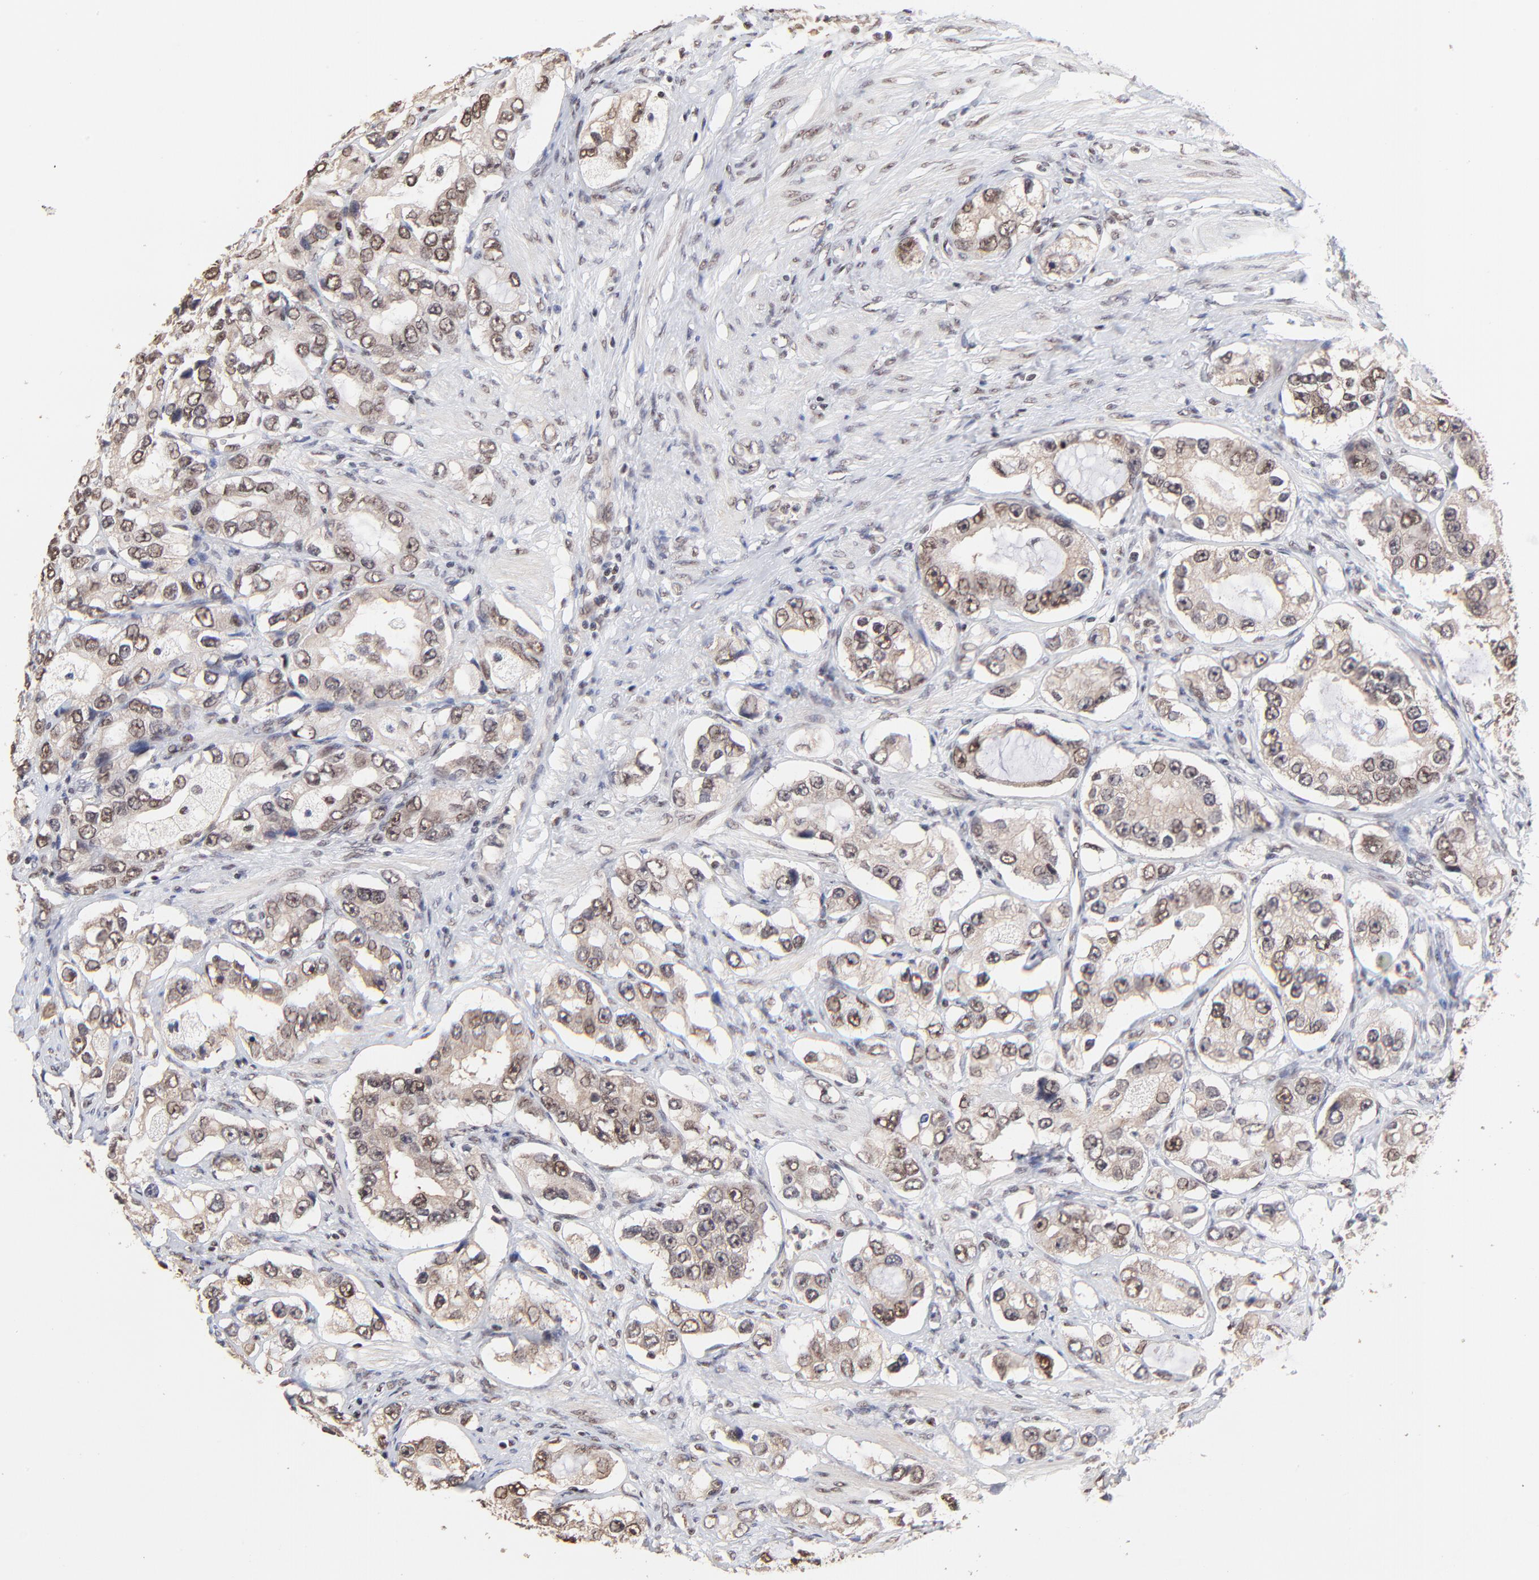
{"staining": {"intensity": "weak", "quantity": "25%-75%", "location": "cytoplasmic/membranous,nuclear"}, "tissue": "prostate cancer", "cell_type": "Tumor cells", "image_type": "cancer", "snomed": [{"axis": "morphology", "description": "Adenocarcinoma, High grade"}, {"axis": "topography", "description": "Prostate"}], "caption": "This is an image of IHC staining of prostate high-grade adenocarcinoma, which shows weak staining in the cytoplasmic/membranous and nuclear of tumor cells.", "gene": "DSN1", "patient": {"sex": "male", "age": 63}}